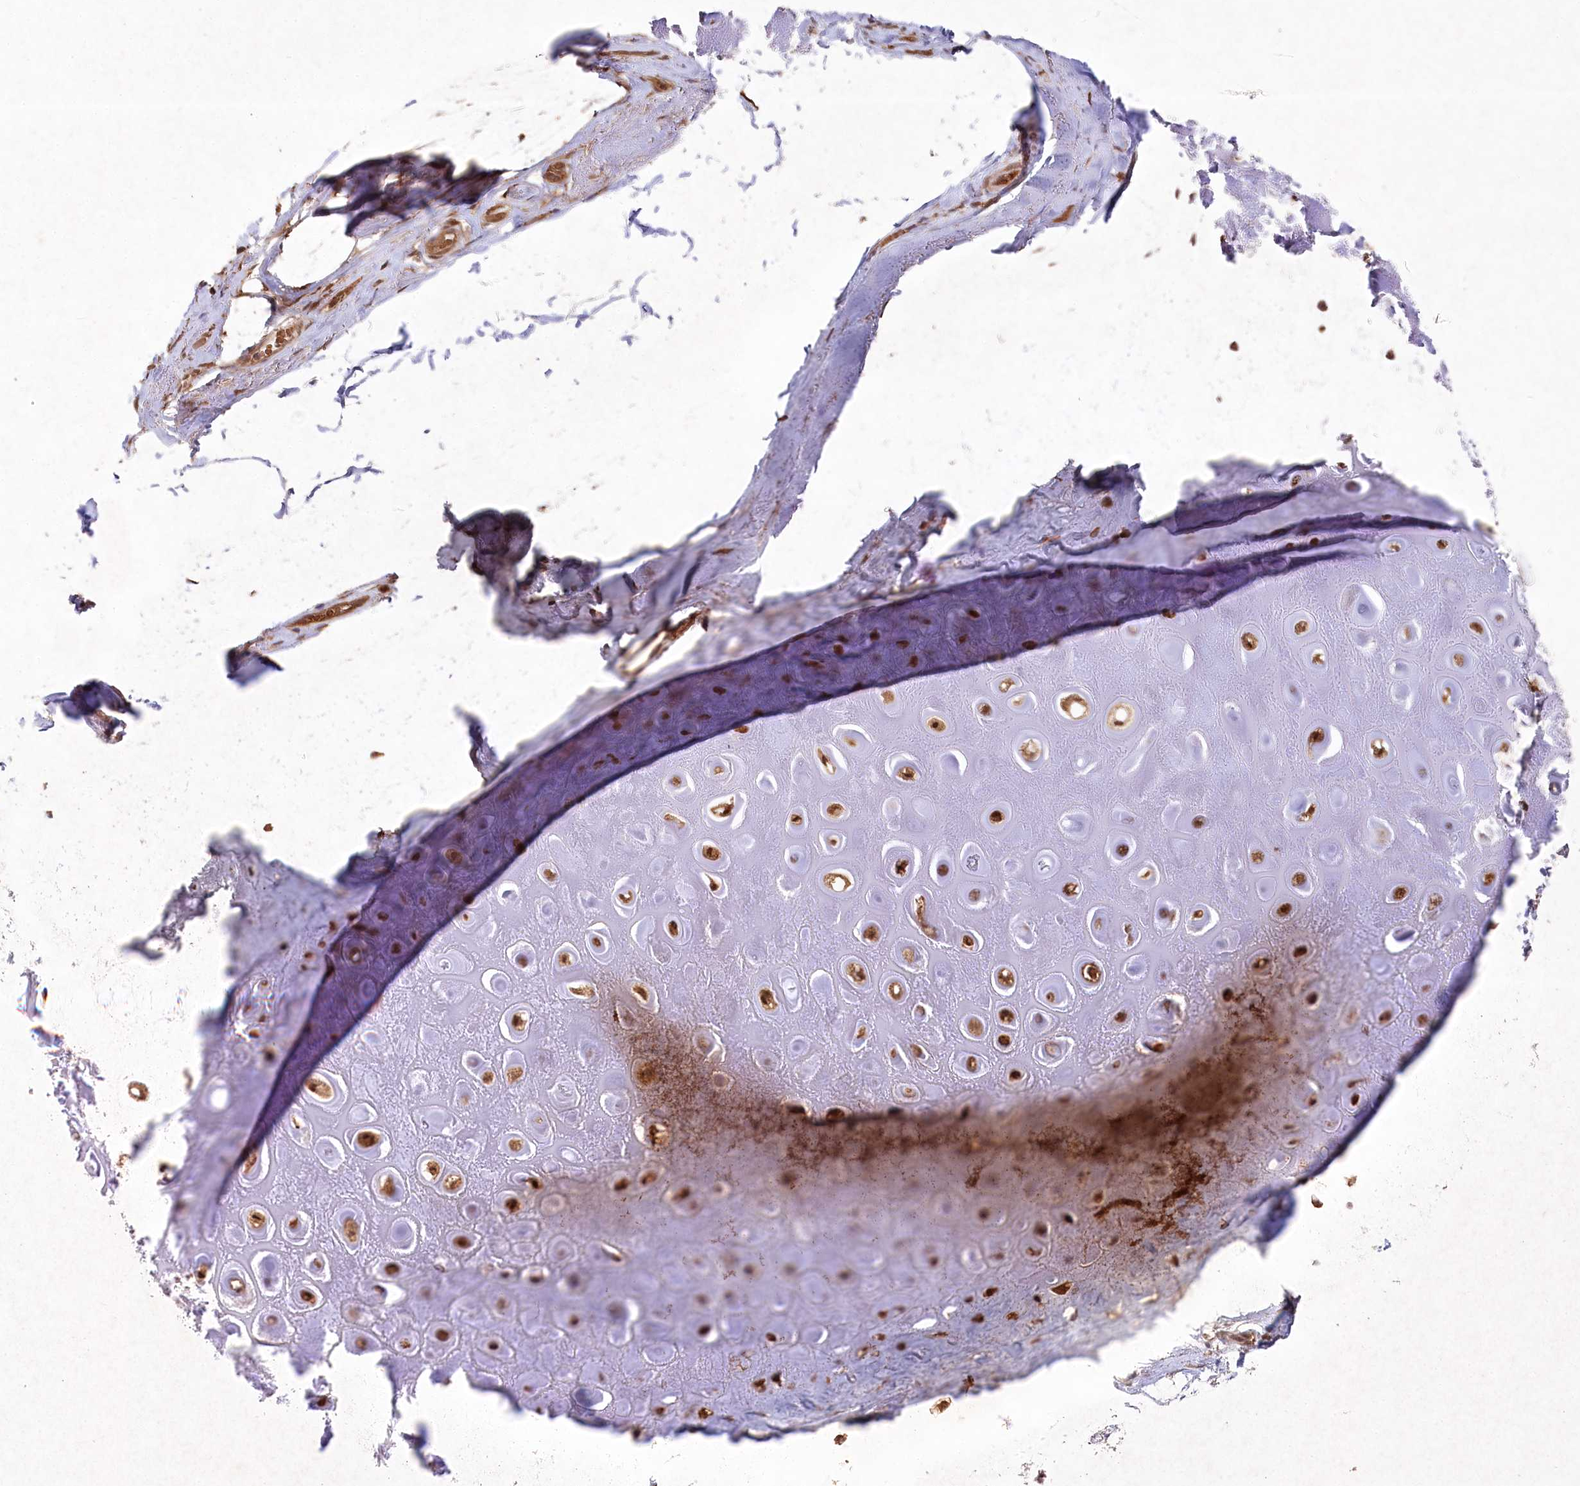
{"staining": {"intensity": "moderate", "quantity": ">75%", "location": "nuclear"}, "tissue": "adipose tissue", "cell_type": "Adipocytes", "image_type": "normal", "snomed": [{"axis": "morphology", "description": "Normal tissue, NOS"}, {"axis": "morphology", "description": "Basal cell carcinoma"}, {"axis": "topography", "description": "Skin"}], "caption": "A high-resolution micrograph shows immunohistochemistry (IHC) staining of benign adipose tissue, which shows moderate nuclear positivity in about >75% of adipocytes.", "gene": "PSMA1", "patient": {"sex": "female", "age": 89}}